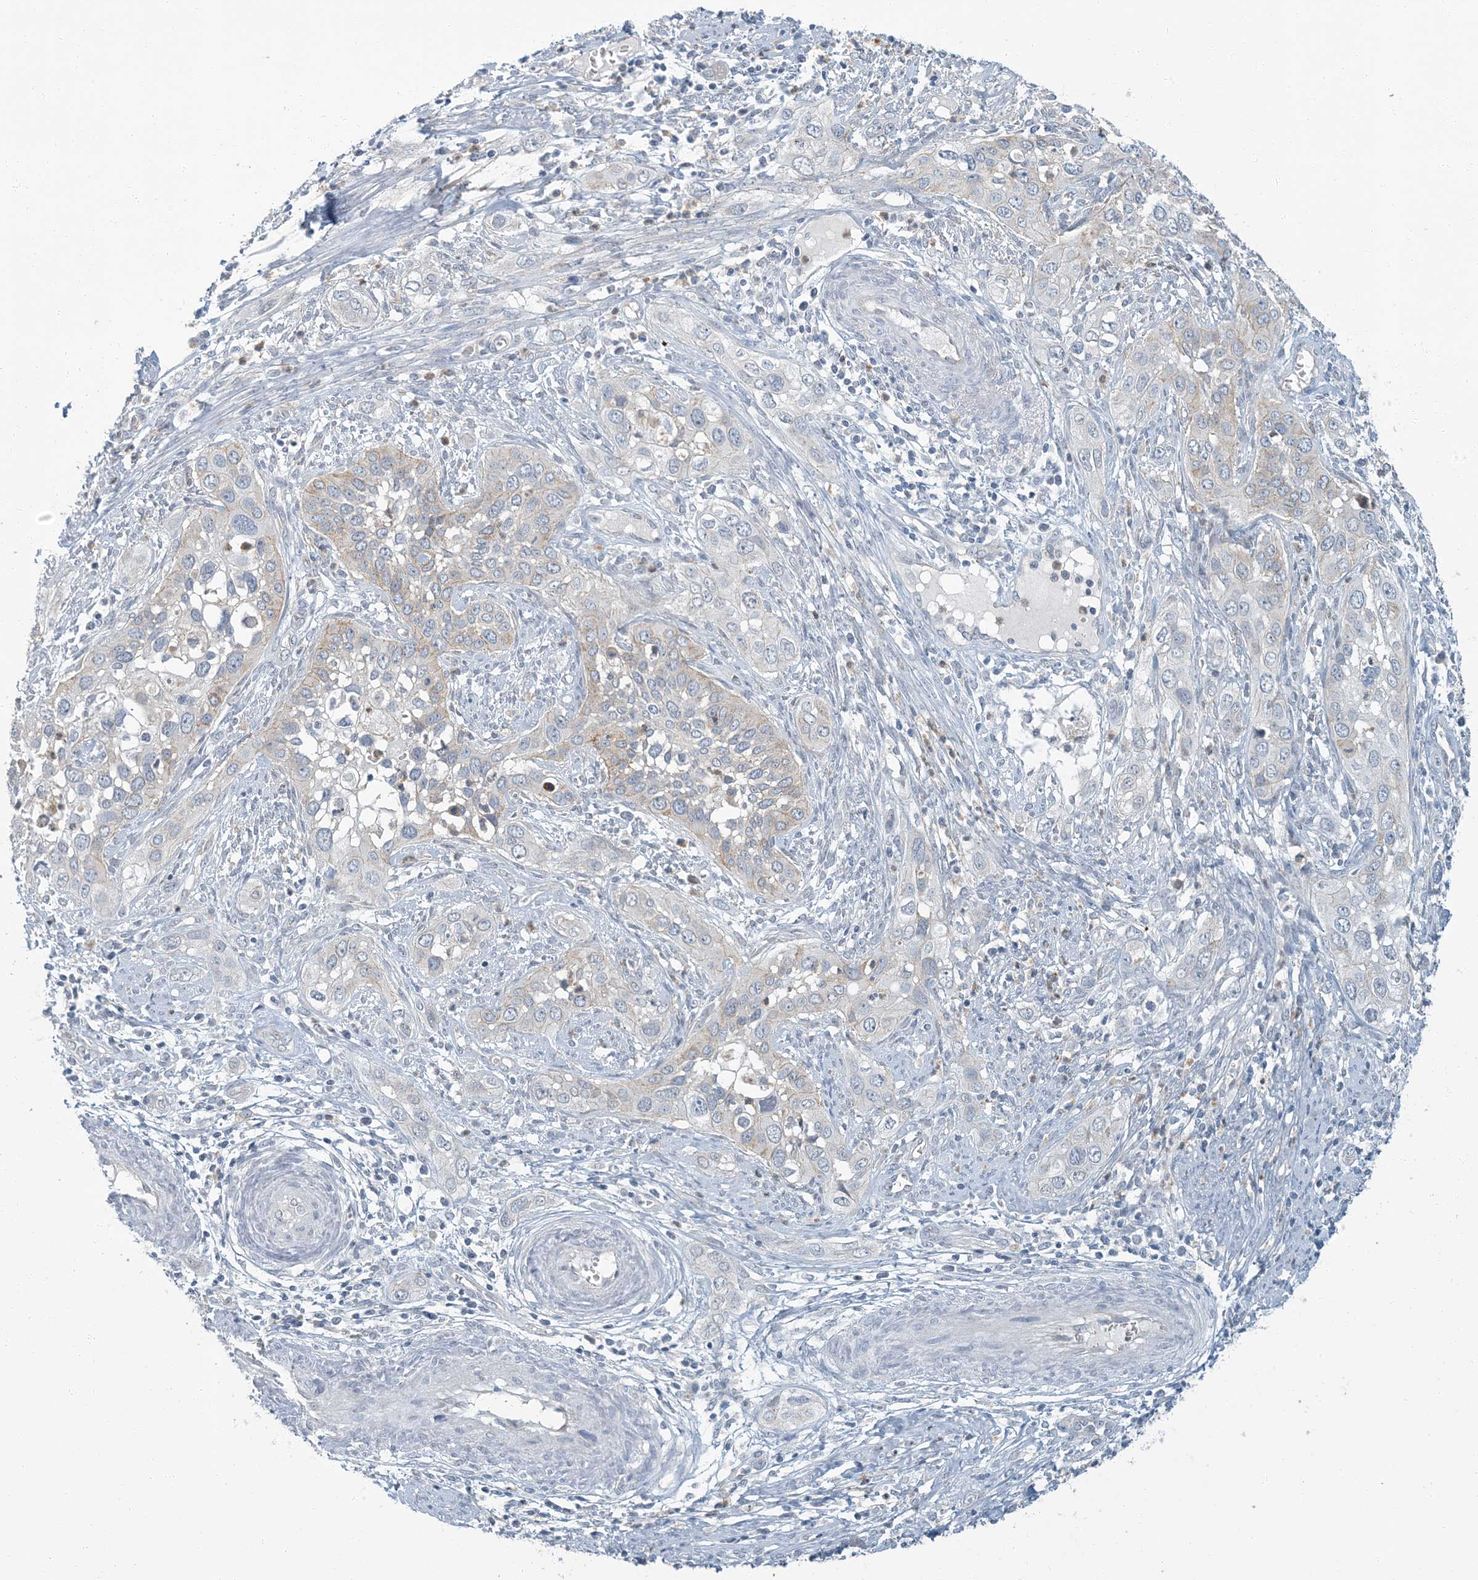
{"staining": {"intensity": "weak", "quantity": "<25%", "location": "cytoplasmic/membranous"}, "tissue": "cervical cancer", "cell_type": "Tumor cells", "image_type": "cancer", "snomed": [{"axis": "morphology", "description": "Squamous cell carcinoma, NOS"}, {"axis": "topography", "description": "Cervix"}], "caption": "Protein analysis of cervical squamous cell carcinoma shows no significant expression in tumor cells. Brightfield microscopy of immunohistochemistry stained with DAB (brown) and hematoxylin (blue), captured at high magnification.", "gene": "EPHA4", "patient": {"sex": "female", "age": 34}}